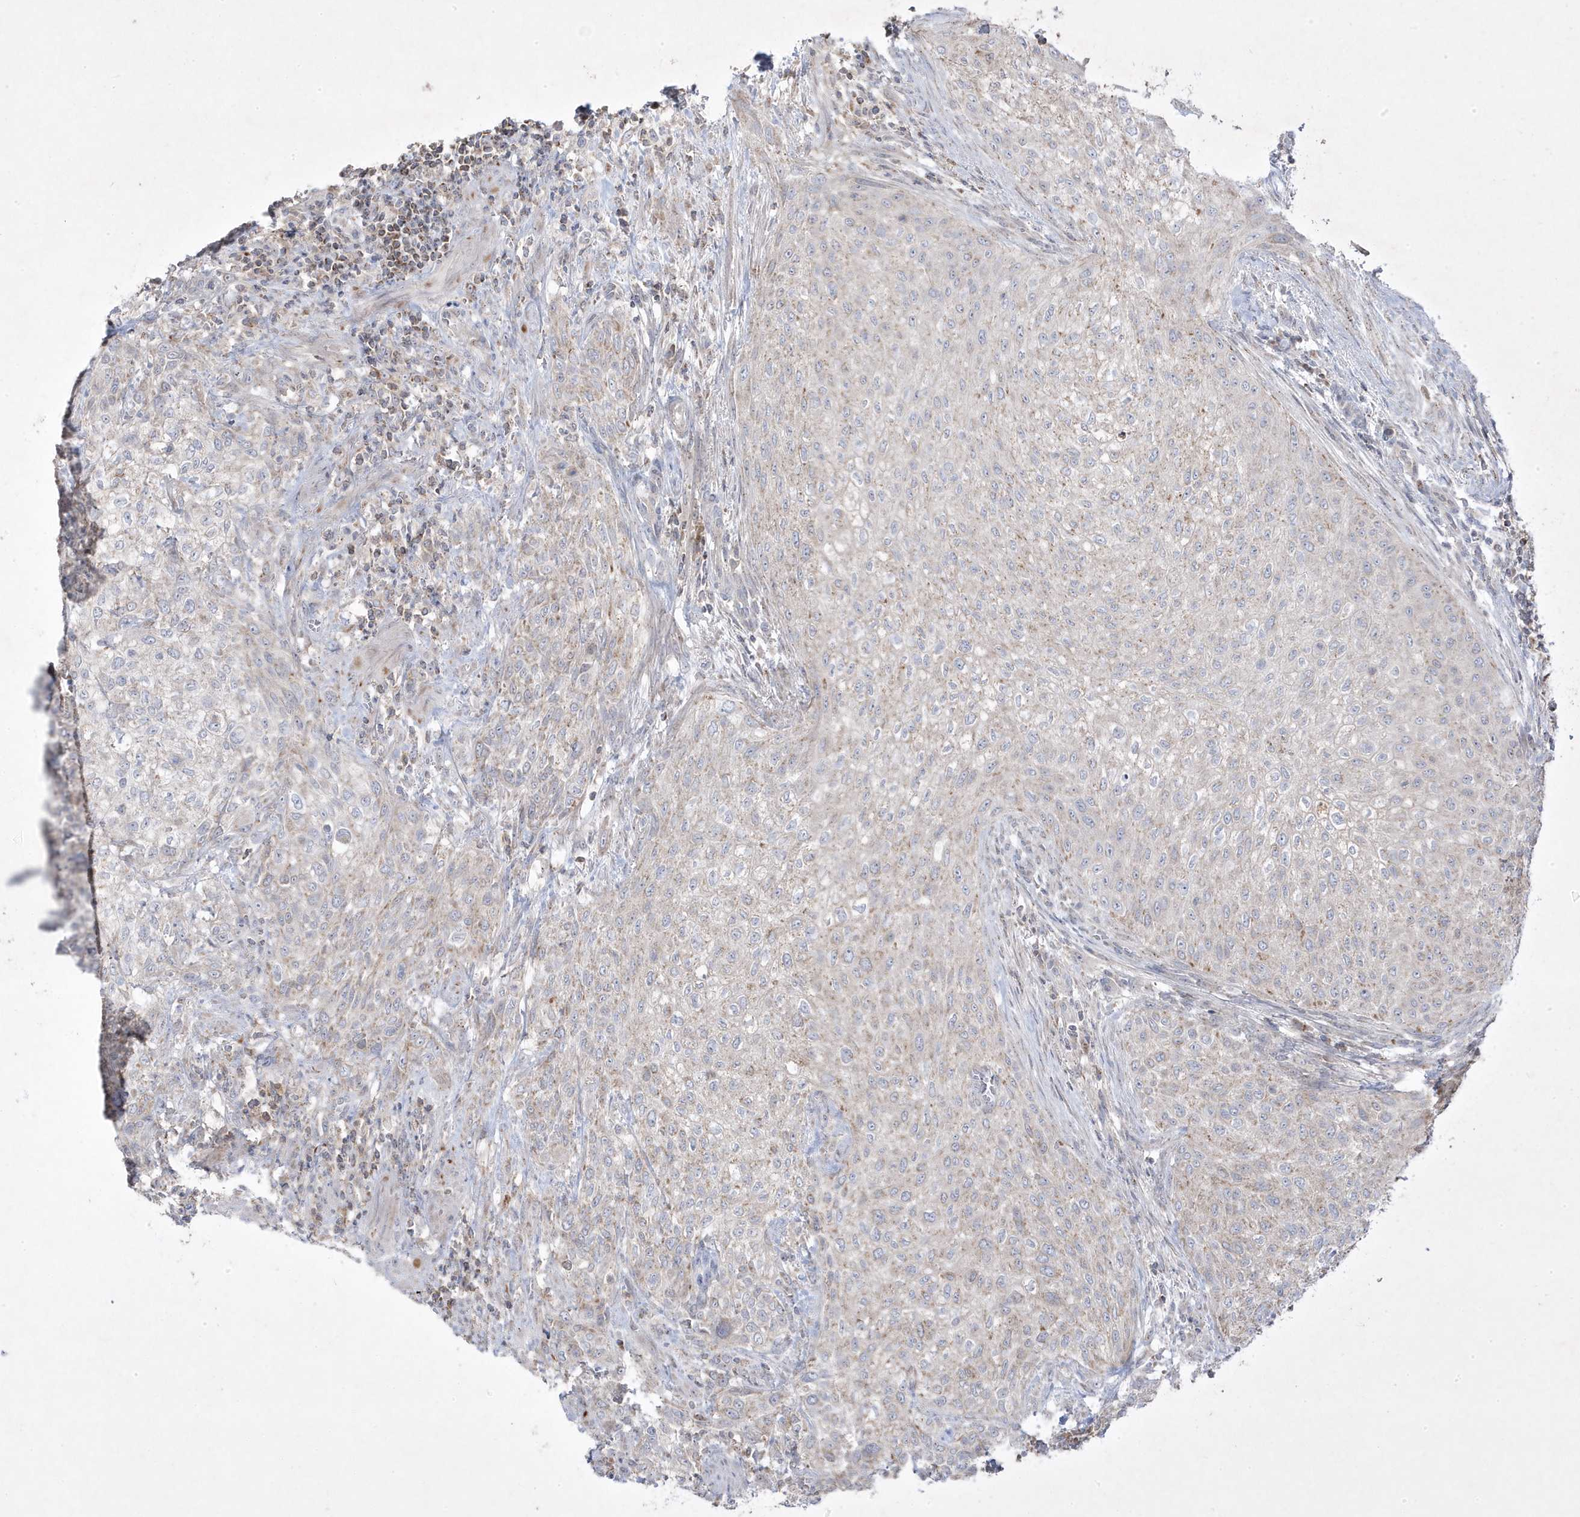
{"staining": {"intensity": "weak", "quantity": "25%-75%", "location": "cytoplasmic/membranous"}, "tissue": "urothelial cancer", "cell_type": "Tumor cells", "image_type": "cancer", "snomed": [{"axis": "morphology", "description": "Urothelial carcinoma, High grade"}, {"axis": "topography", "description": "Urinary bladder"}], "caption": "Urothelial cancer tissue demonstrates weak cytoplasmic/membranous positivity in about 25%-75% of tumor cells, visualized by immunohistochemistry.", "gene": "ADAMTSL3", "patient": {"sex": "male", "age": 35}}